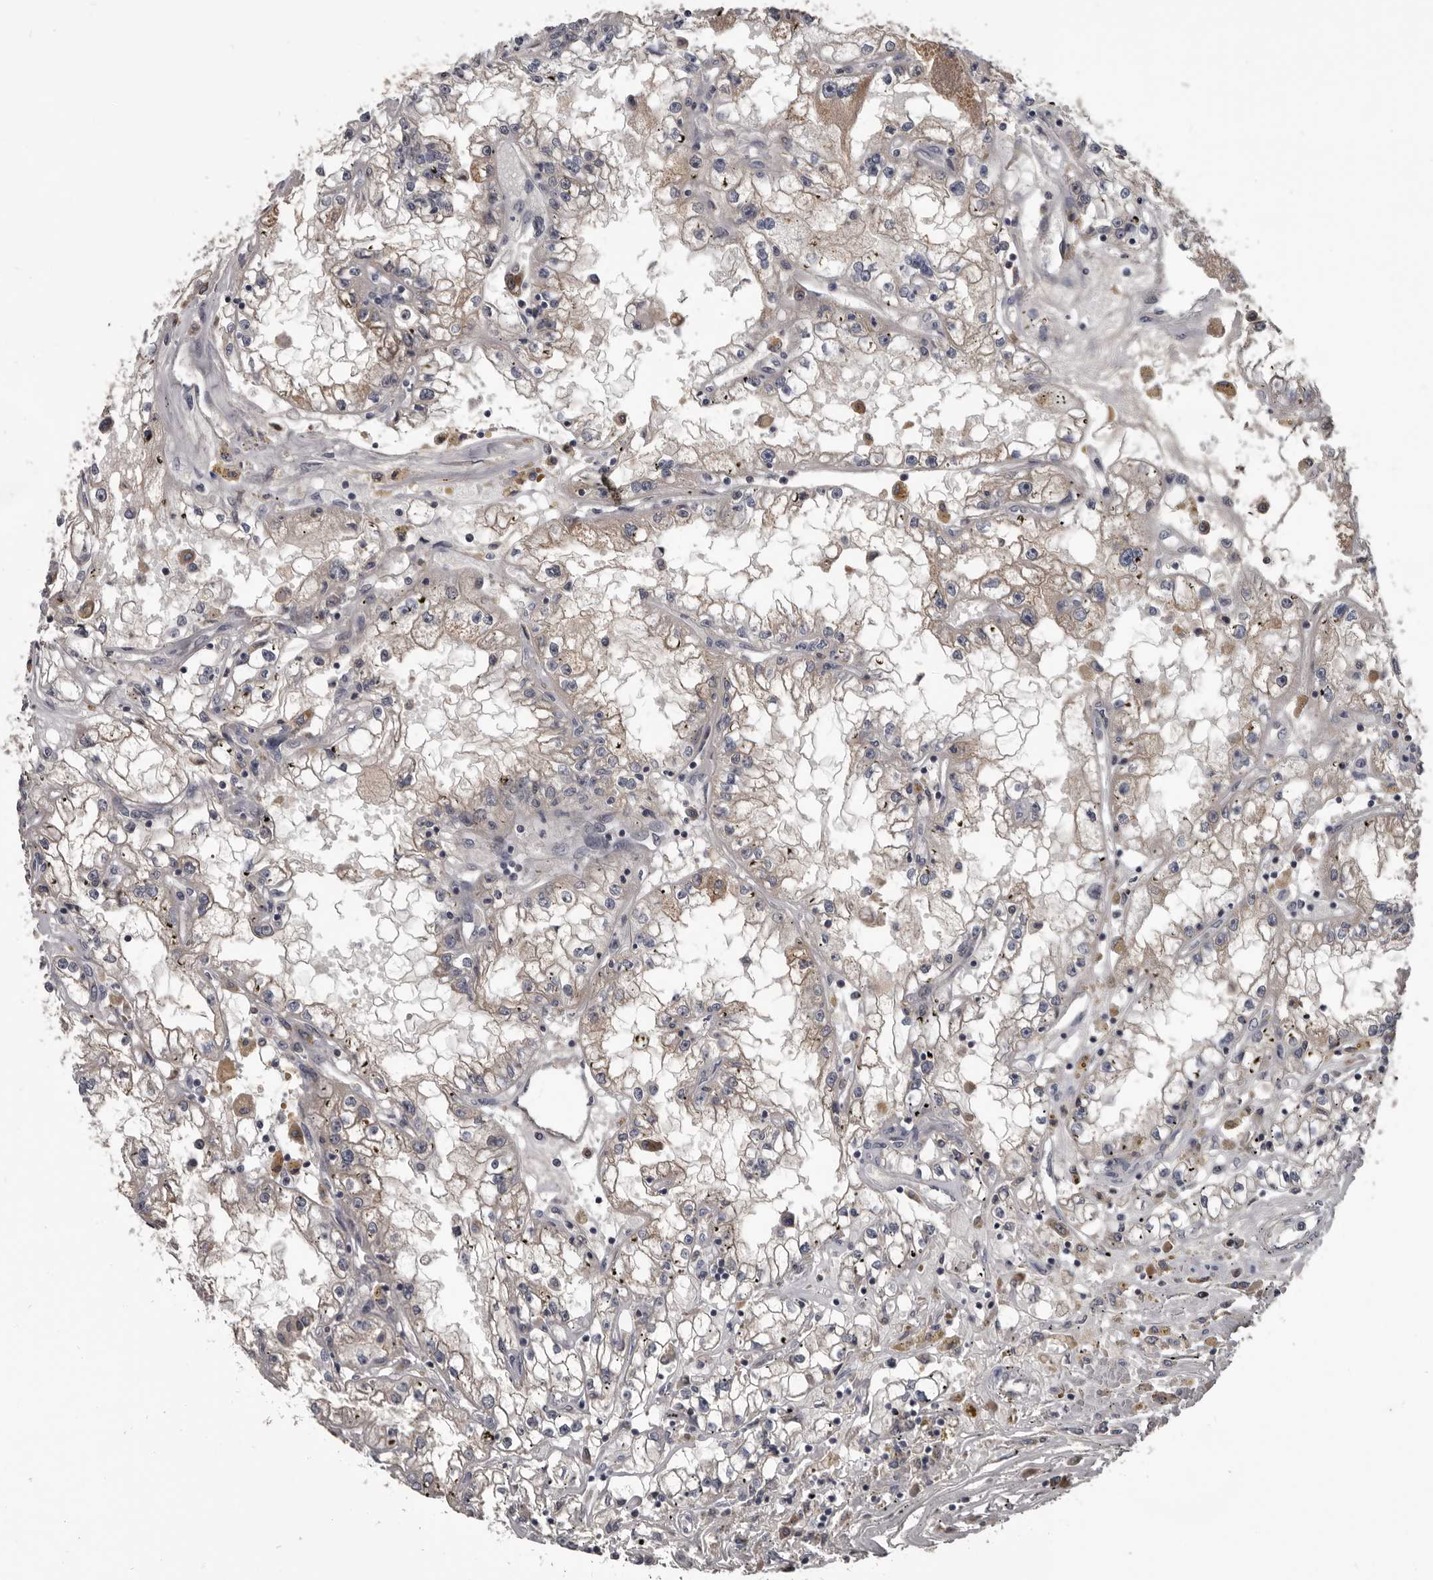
{"staining": {"intensity": "weak", "quantity": "25%-75%", "location": "cytoplasmic/membranous"}, "tissue": "renal cancer", "cell_type": "Tumor cells", "image_type": "cancer", "snomed": [{"axis": "morphology", "description": "Adenocarcinoma, NOS"}, {"axis": "topography", "description": "Kidney"}], "caption": "Immunohistochemical staining of human renal adenocarcinoma demonstrates low levels of weak cytoplasmic/membranous protein staining in about 25%-75% of tumor cells.", "gene": "ALDH5A1", "patient": {"sex": "male", "age": 56}}